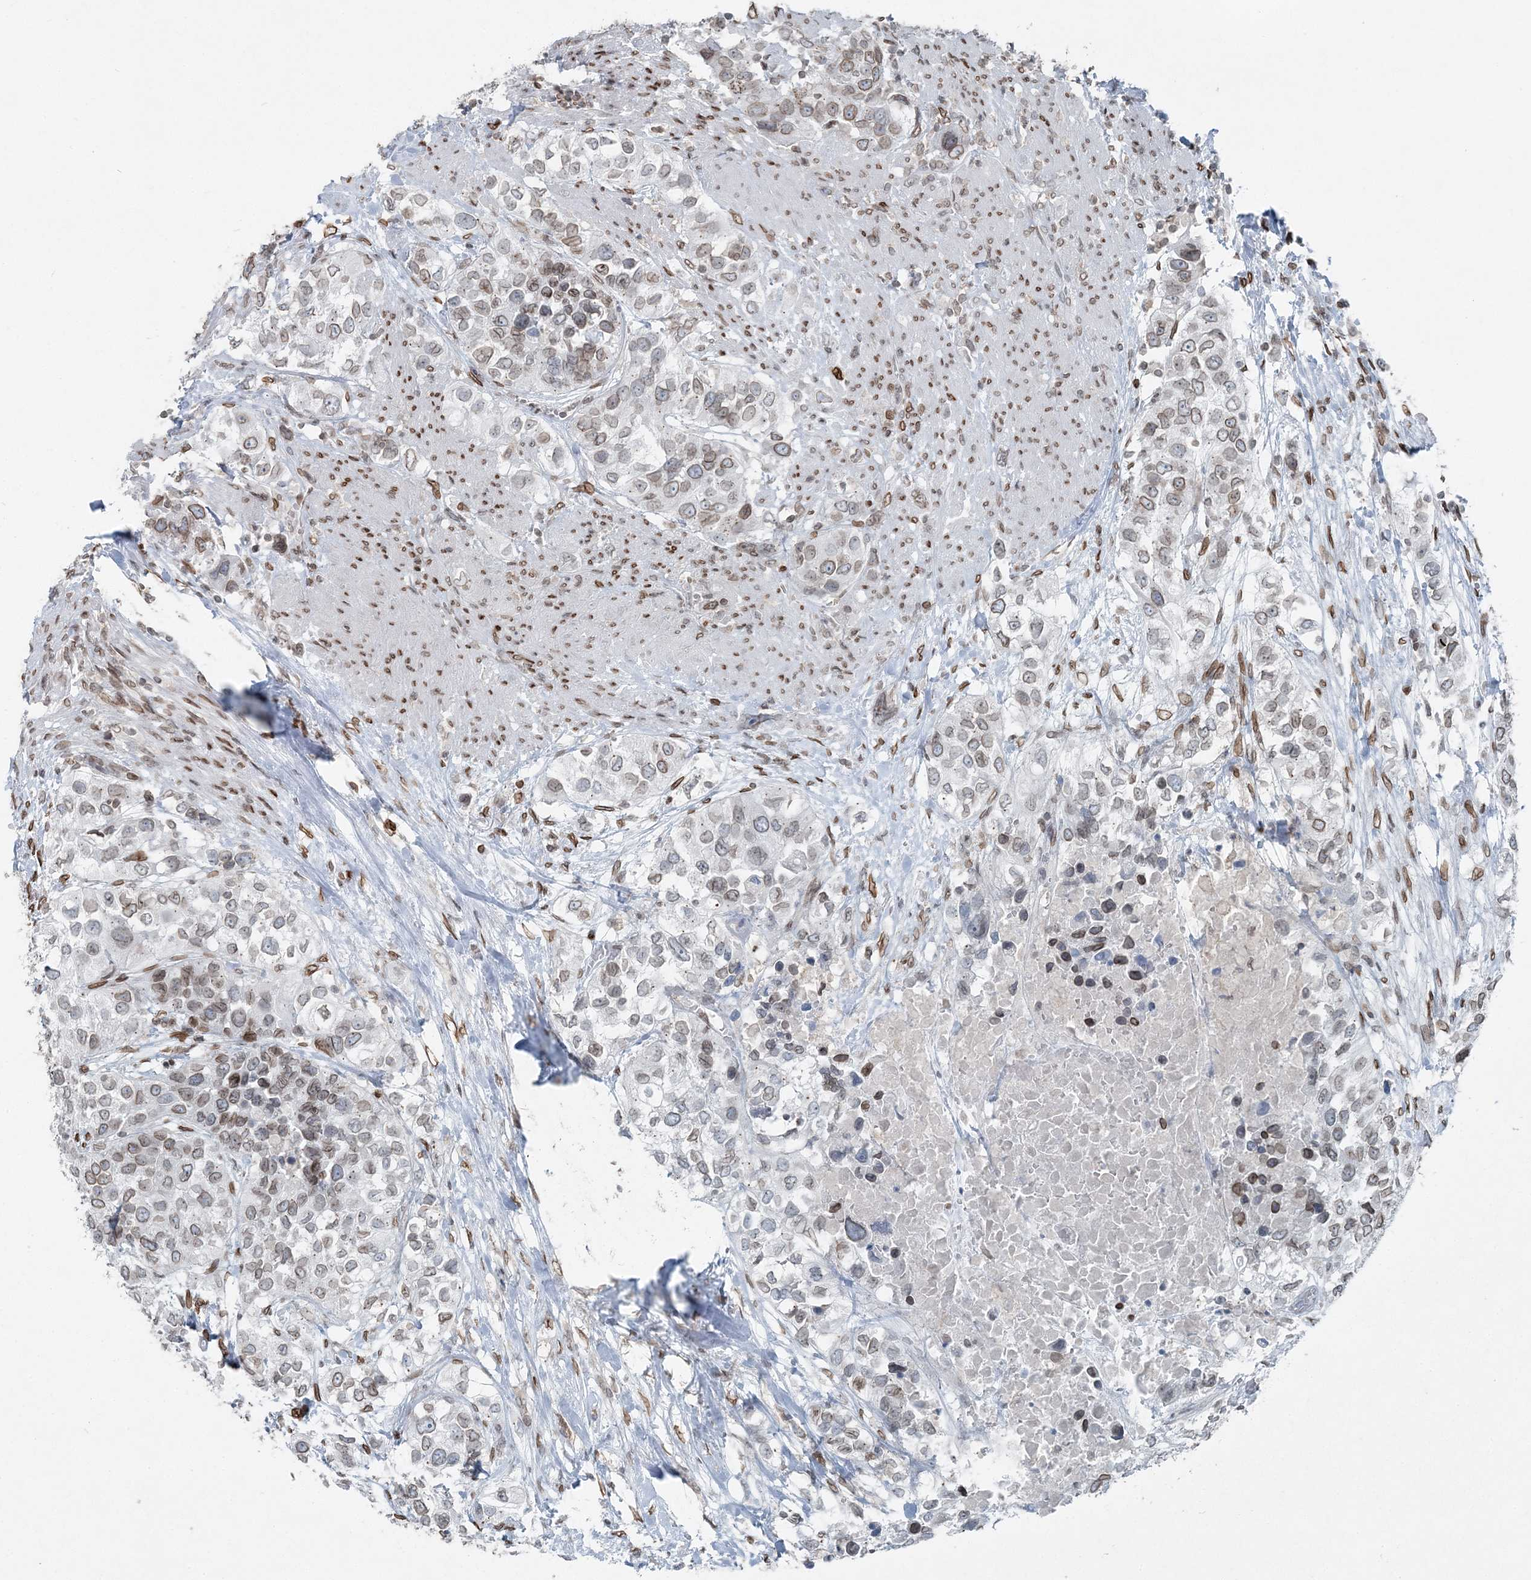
{"staining": {"intensity": "weak", "quantity": "25%-75%", "location": "cytoplasmic/membranous,nuclear"}, "tissue": "urothelial cancer", "cell_type": "Tumor cells", "image_type": "cancer", "snomed": [{"axis": "morphology", "description": "Urothelial carcinoma, High grade"}, {"axis": "topography", "description": "Urinary bladder"}], "caption": "Tumor cells exhibit low levels of weak cytoplasmic/membranous and nuclear expression in about 25%-75% of cells in high-grade urothelial carcinoma.", "gene": "GJD4", "patient": {"sex": "female", "age": 80}}